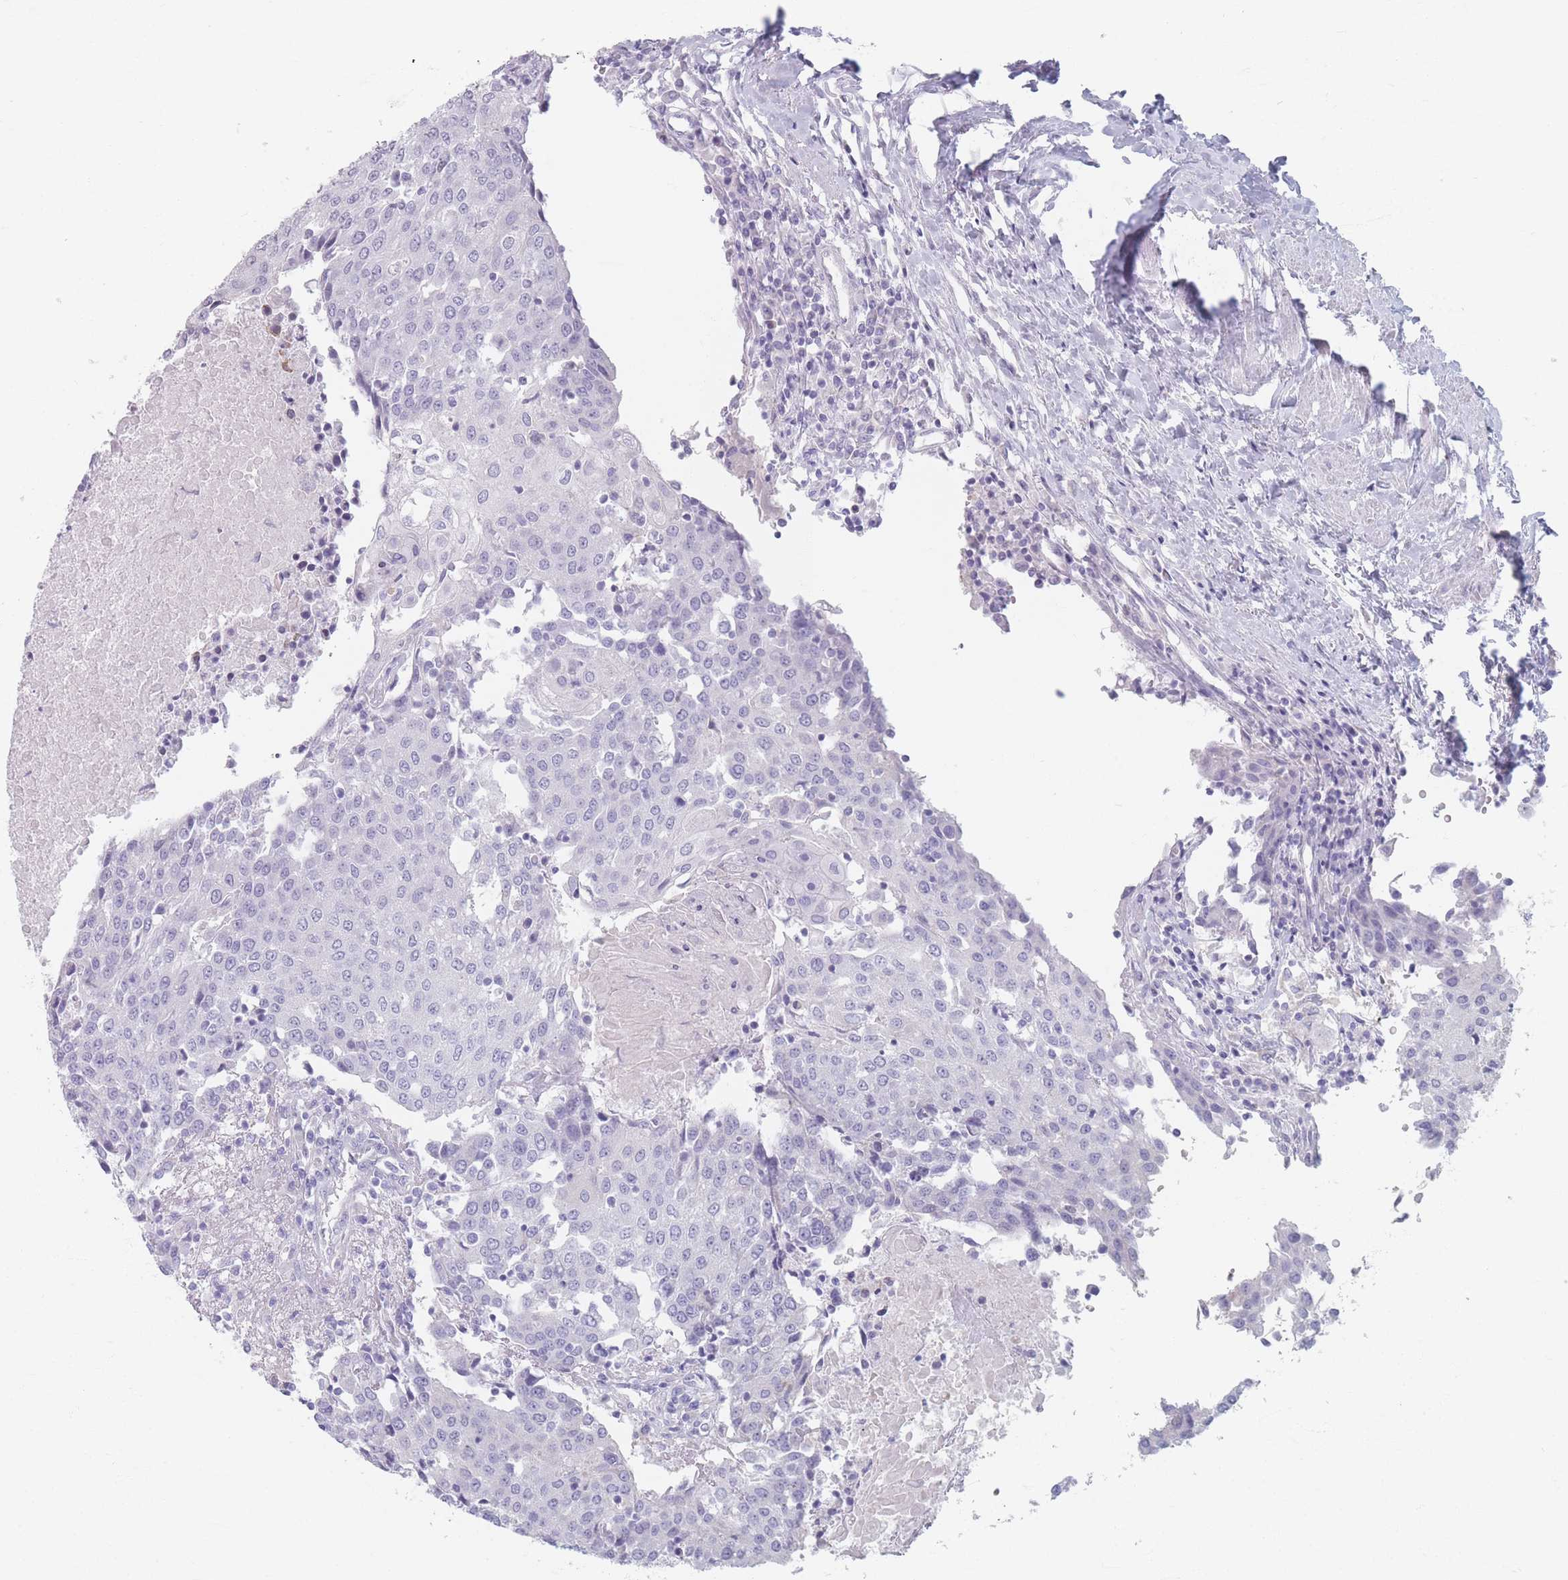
{"staining": {"intensity": "negative", "quantity": "none", "location": "none"}, "tissue": "urothelial cancer", "cell_type": "Tumor cells", "image_type": "cancer", "snomed": [{"axis": "morphology", "description": "Urothelial carcinoma, High grade"}, {"axis": "topography", "description": "Urinary bladder"}], "caption": "A histopathology image of human high-grade urothelial carcinoma is negative for staining in tumor cells. The staining was performed using DAB to visualize the protein expression in brown, while the nuclei were stained in blue with hematoxylin (Magnification: 20x).", "gene": "PIGM", "patient": {"sex": "female", "age": 85}}